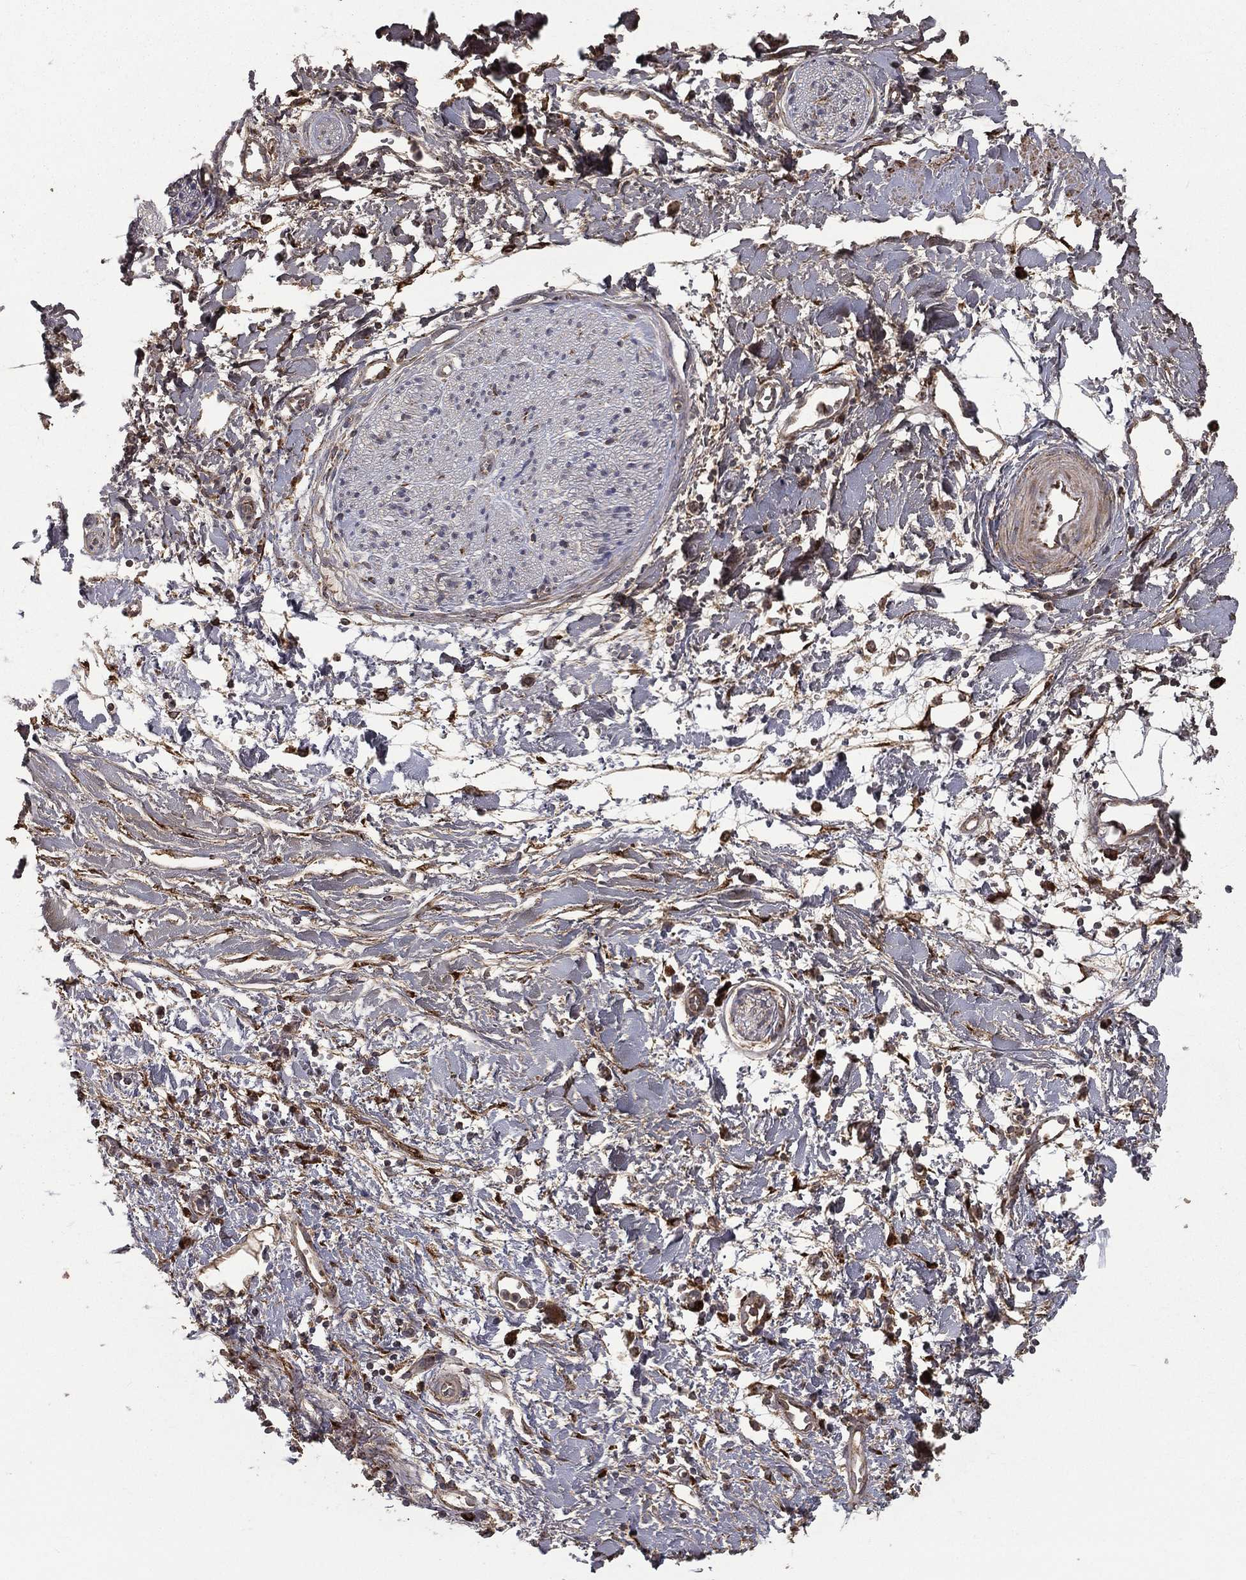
{"staining": {"intensity": "negative", "quantity": "none", "location": "none"}, "tissue": "soft tissue", "cell_type": "Fibroblasts", "image_type": "normal", "snomed": [{"axis": "morphology", "description": "Normal tissue, NOS"}, {"axis": "morphology", "description": "Adenocarcinoma, NOS"}, {"axis": "topography", "description": "Pancreas"}, {"axis": "topography", "description": "Peripheral nerve tissue"}], "caption": "This is an immunohistochemistry photomicrograph of unremarkable soft tissue. There is no expression in fibroblasts.", "gene": "OLFML1", "patient": {"sex": "male", "age": 61}}